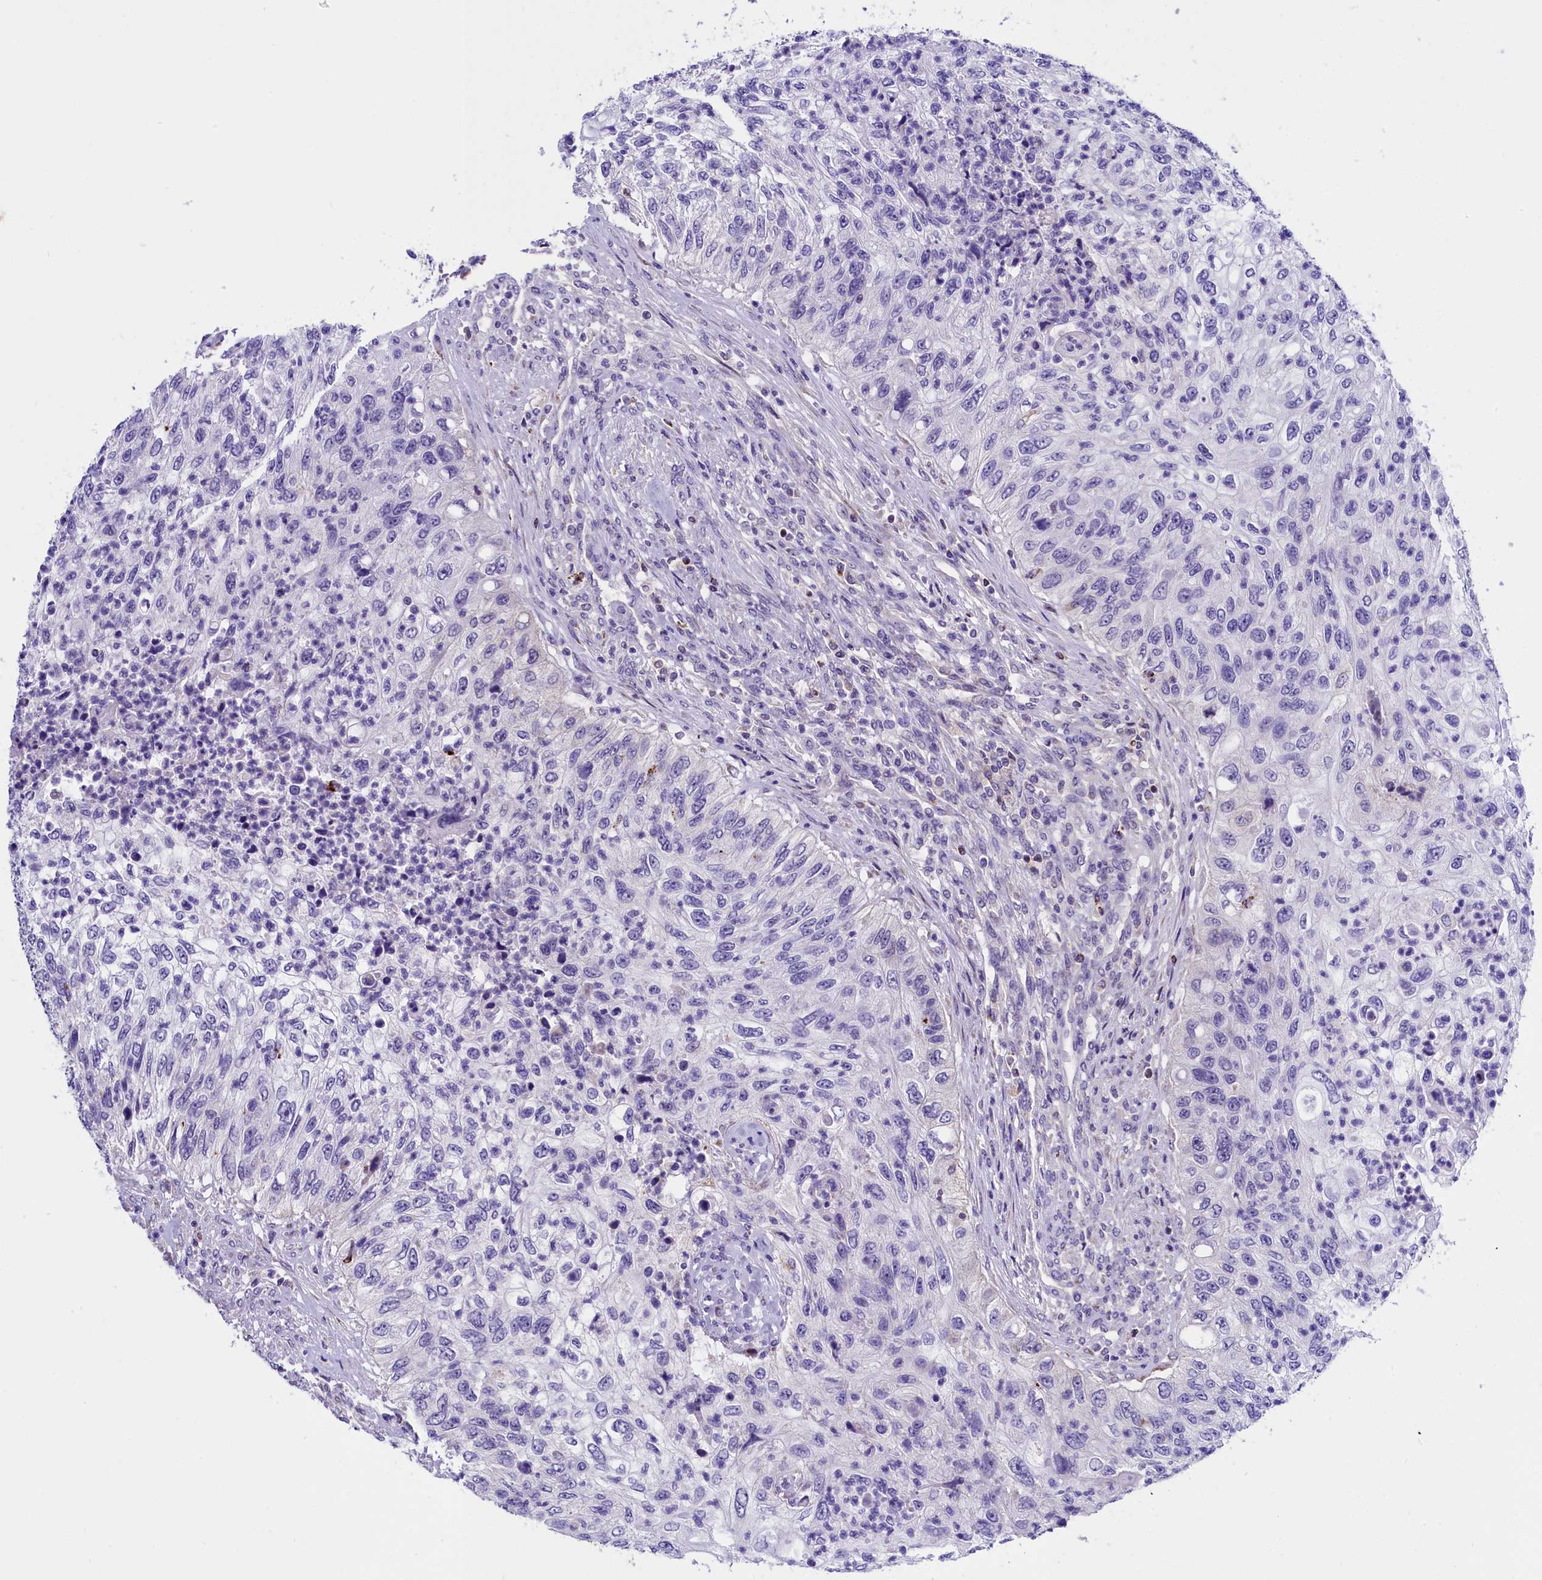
{"staining": {"intensity": "negative", "quantity": "none", "location": "none"}, "tissue": "urothelial cancer", "cell_type": "Tumor cells", "image_type": "cancer", "snomed": [{"axis": "morphology", "description": "Urothelial carcinoma, High grade"}, {"axis": "topography", "description": "Urinary bladder"}], "caption": "Micrograph shows no significant protein expression in tumor cells of urothelial cancer.", "gene": "ABAT", "patient": {"sex": "female", "age": 60}}